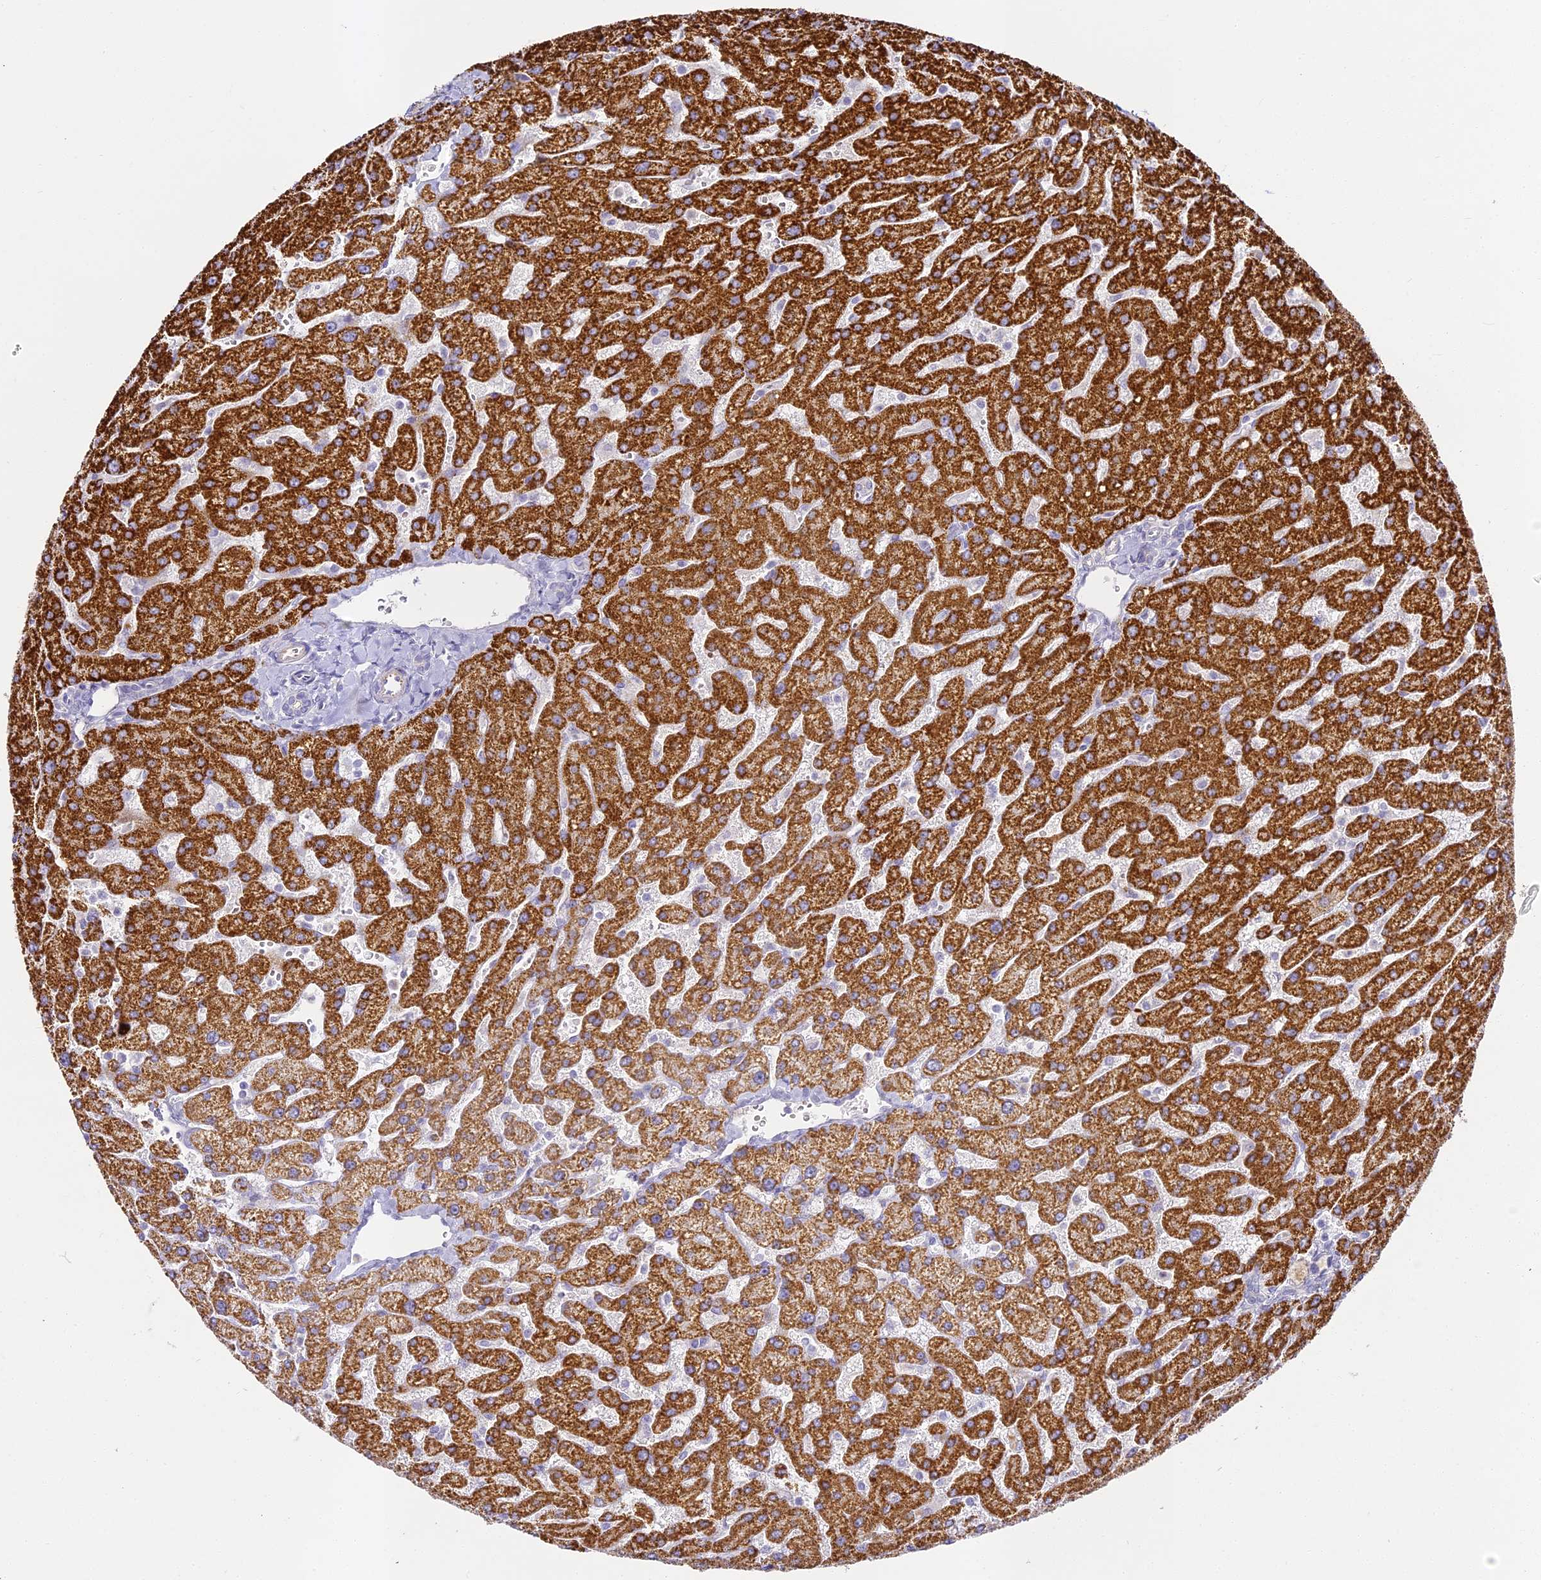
{"staining": {"intensity": "negative", "quantity": "none", "location": "none"}, "tissue": "liver", "cell_type": "Cholangiocytes", "image_type": "normal", "snomed": [{"axis": "morphology", "description": "Normal tissue, NOS"}, {"axis": "topography", "description": "Liver"}], "caption": "Immunohistochemistry (IHC) micrograph of benign liver: liver stained with DAB (3,3'-diaminobenzidine) exhibits no significant protein expression in cholangiocytes.", "gene": "ALPG", "patient": {"sex": "male", "age": 55}}